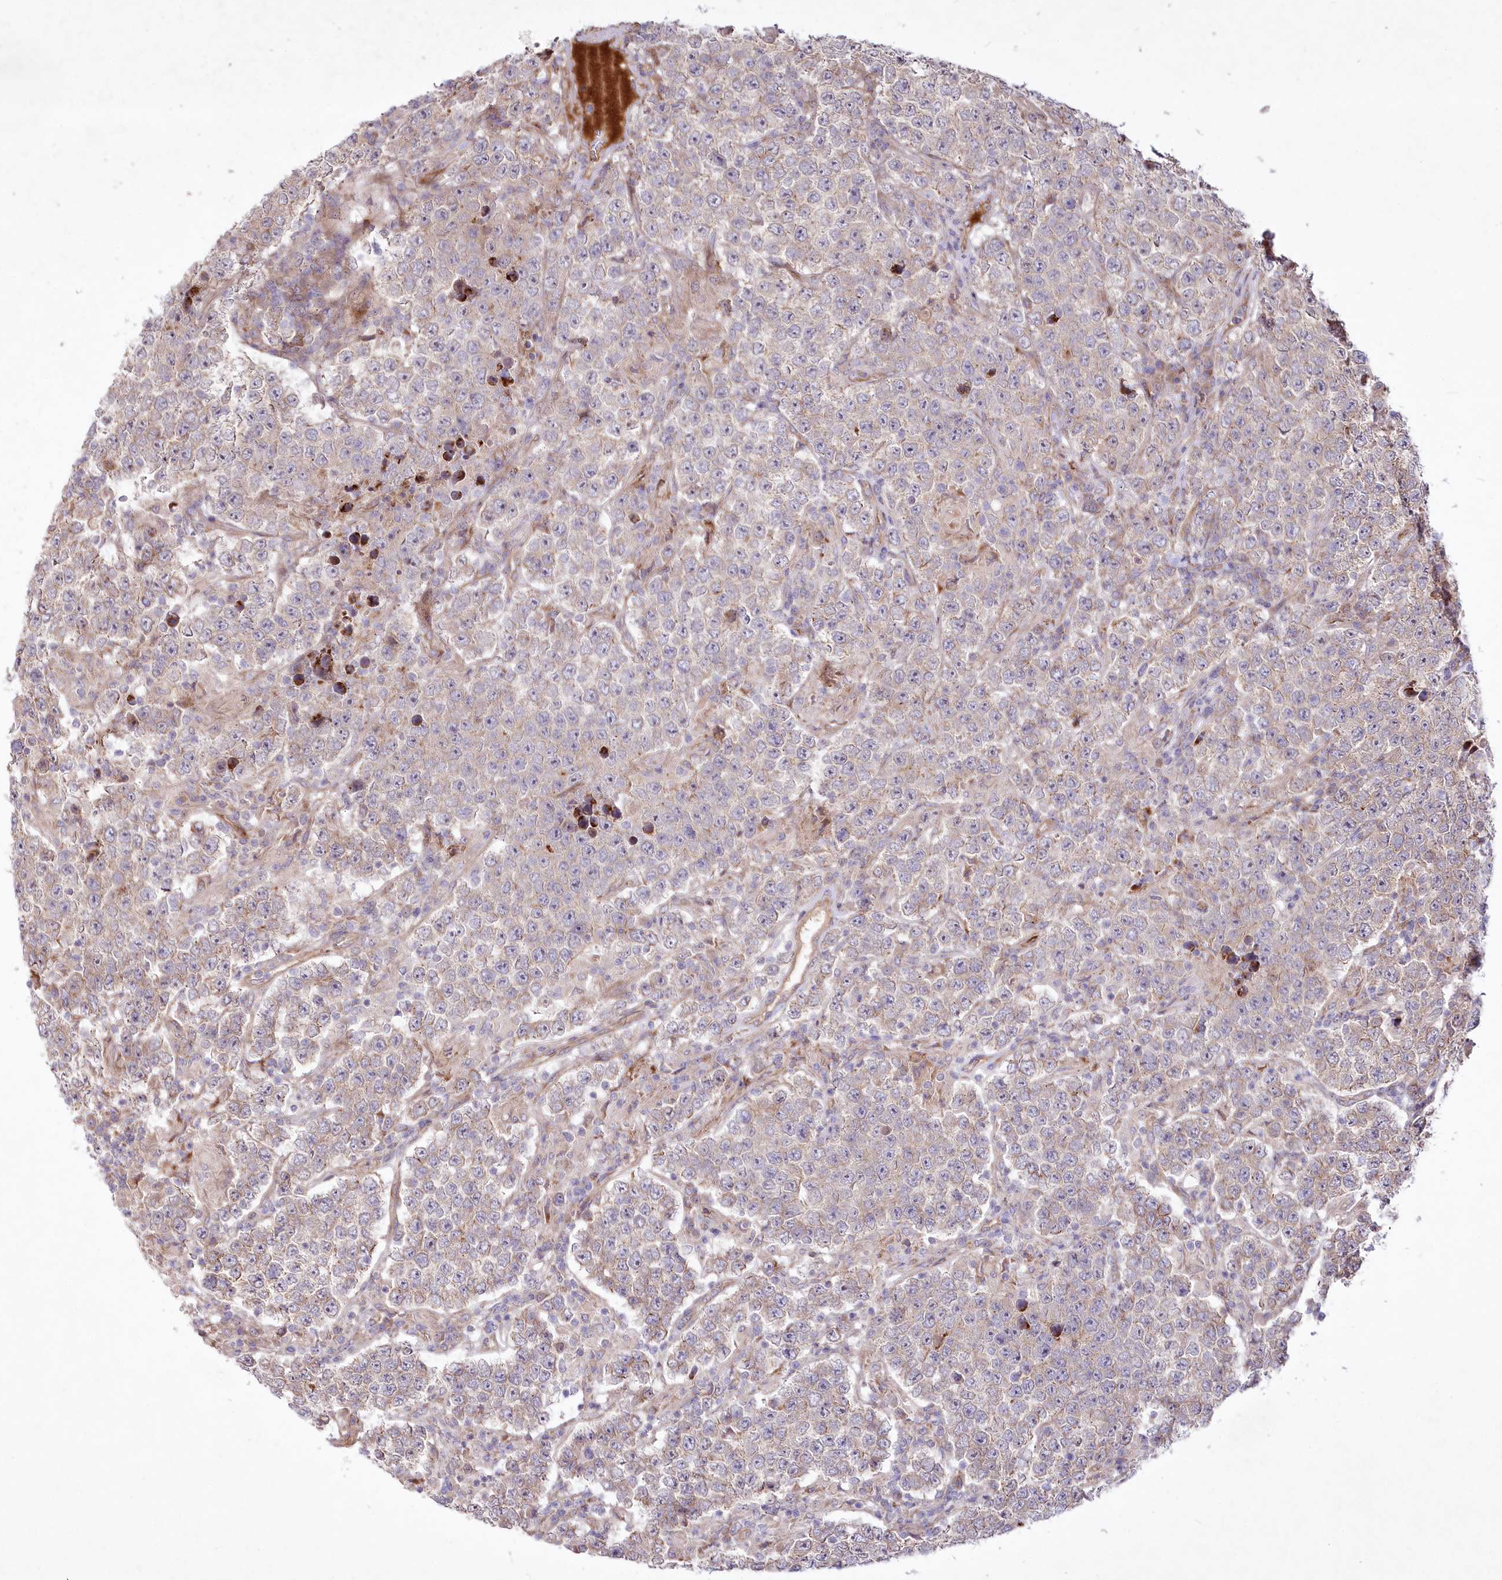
{"staining": {"intensity": "weak", "quantity": "<25%", "location": "cytoplasmic/membranous"}, "tissue": "testis cancer", "cell_type": "Tumor cells", "image_type": "cancer", "snomed": [{"axis": "morphology", "description": "Normal tissue, NOS"}, {"axis": "morphology", "description": "Urothelial carcinoma, High grade"}, {"axis": "morphology", "description": "Seminoma, NOS"}, {"axis": "morphology", "description": "Carcinoma, Embryonal, NOS"}, {"axis": "topography", "description": "Urinary bladder"}, {"axis": "topography", "description": "Testis"}], "caption": "Embryonal carcinoma (testis) stained for a protein using IHC shows no expression tumor cells.", "gene": "PSTK", "patient": {"sex": "male", "age": 41}}